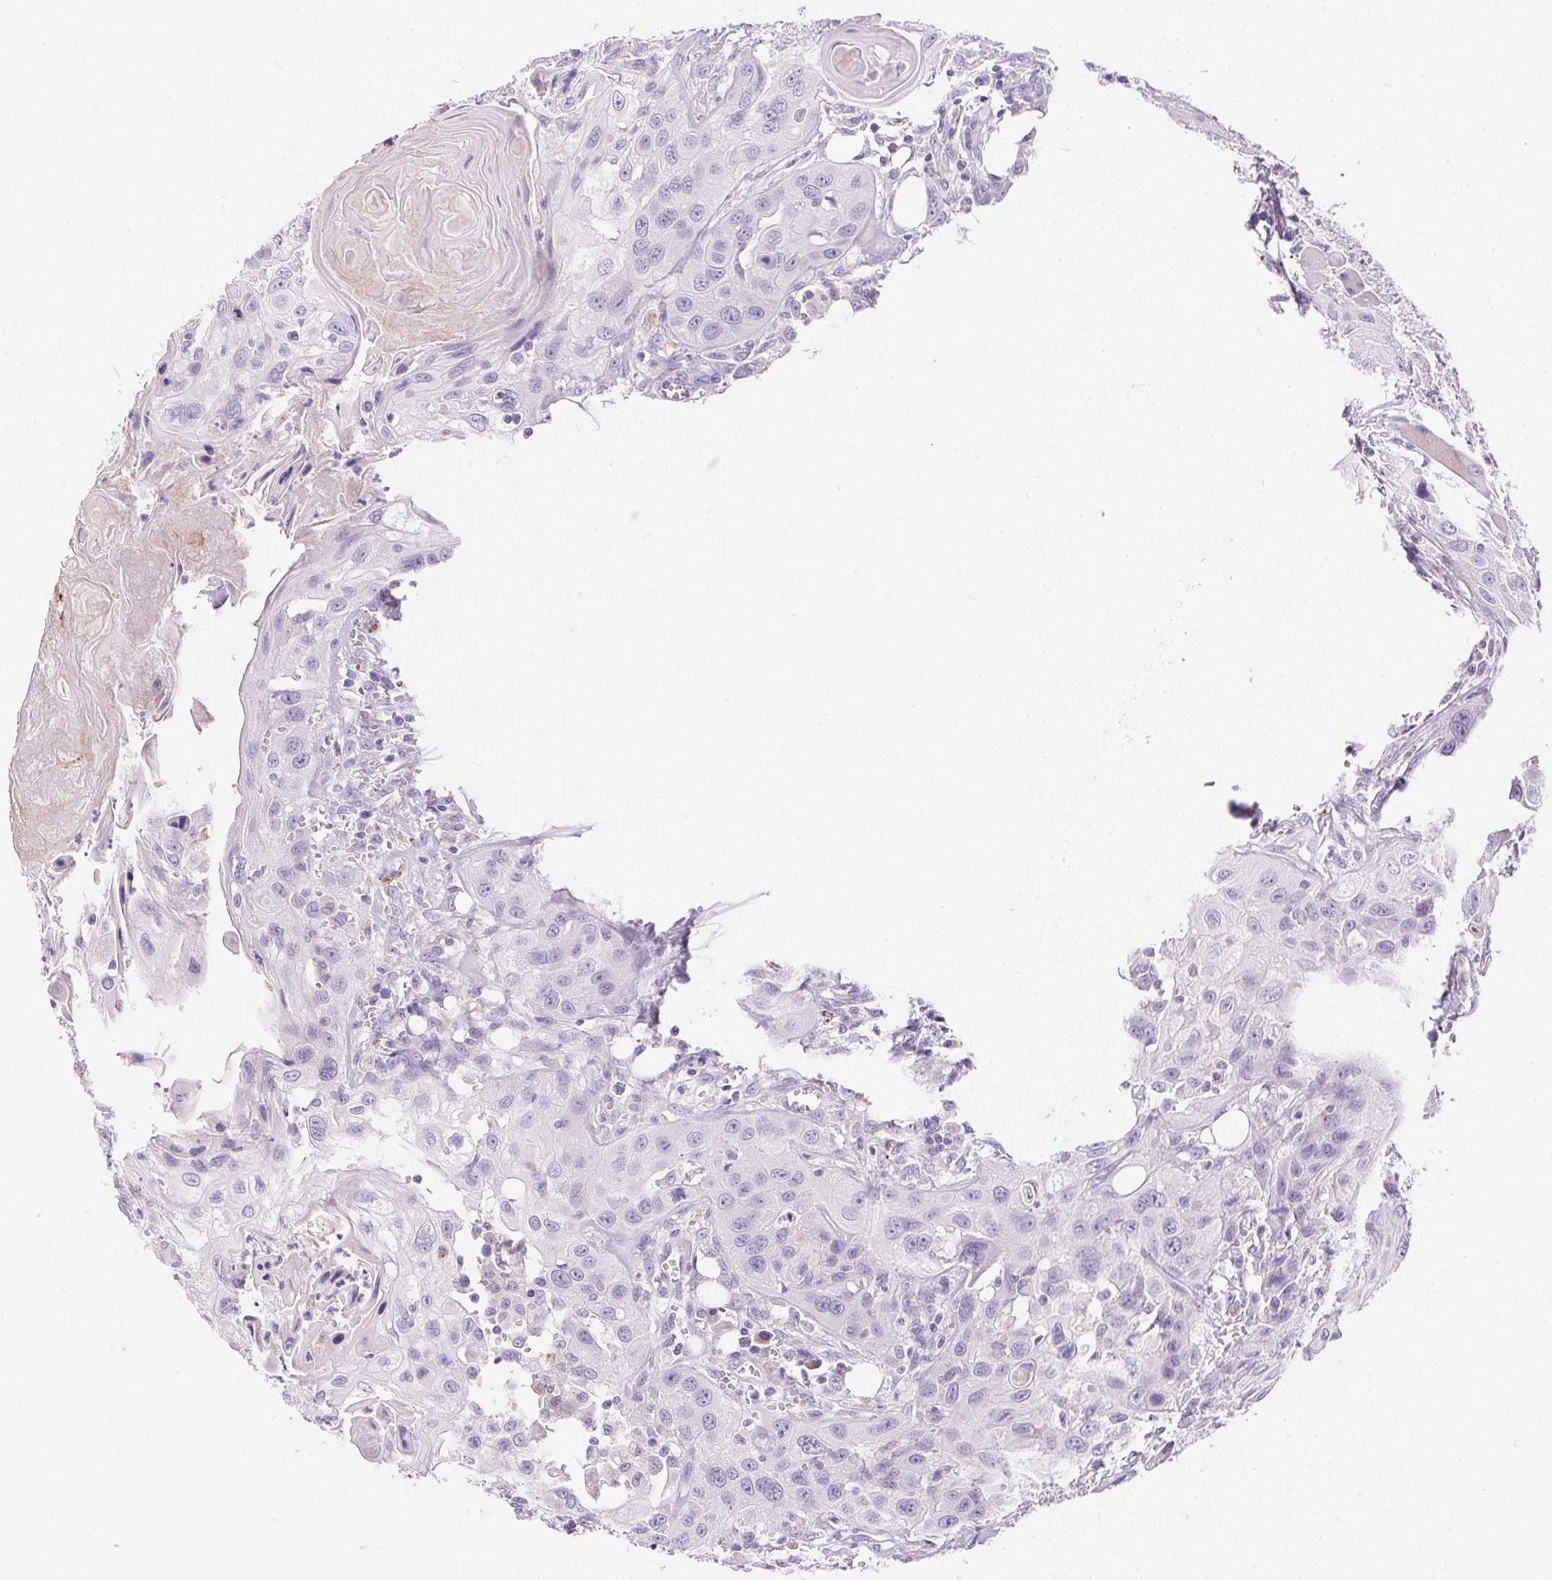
{"staining": {"intensity": "negative", "quantity": "none", "location": "none"}, "tissue": "head and neck cancer", "cell_type": "Tumor cells", "image_type": "cancer", "snomed": [{"axis": "morphology", "description": "Squamous cell carcinoma, NOS"}, {"axis": "topography", "description": "Oral tissue"}, {"axis": "topography", "description": "Head-Neck"}], "caption": "IHC histopathology image of neoplastic tissue: human squamous cell carcinoma (head and neck) stained with DAB (3,3'-diaminobenzidine) shows no significant protein staining in tumor cells.", "gene": "PNLIPRP3", "patient": {"sex": "male", "age": 58}}